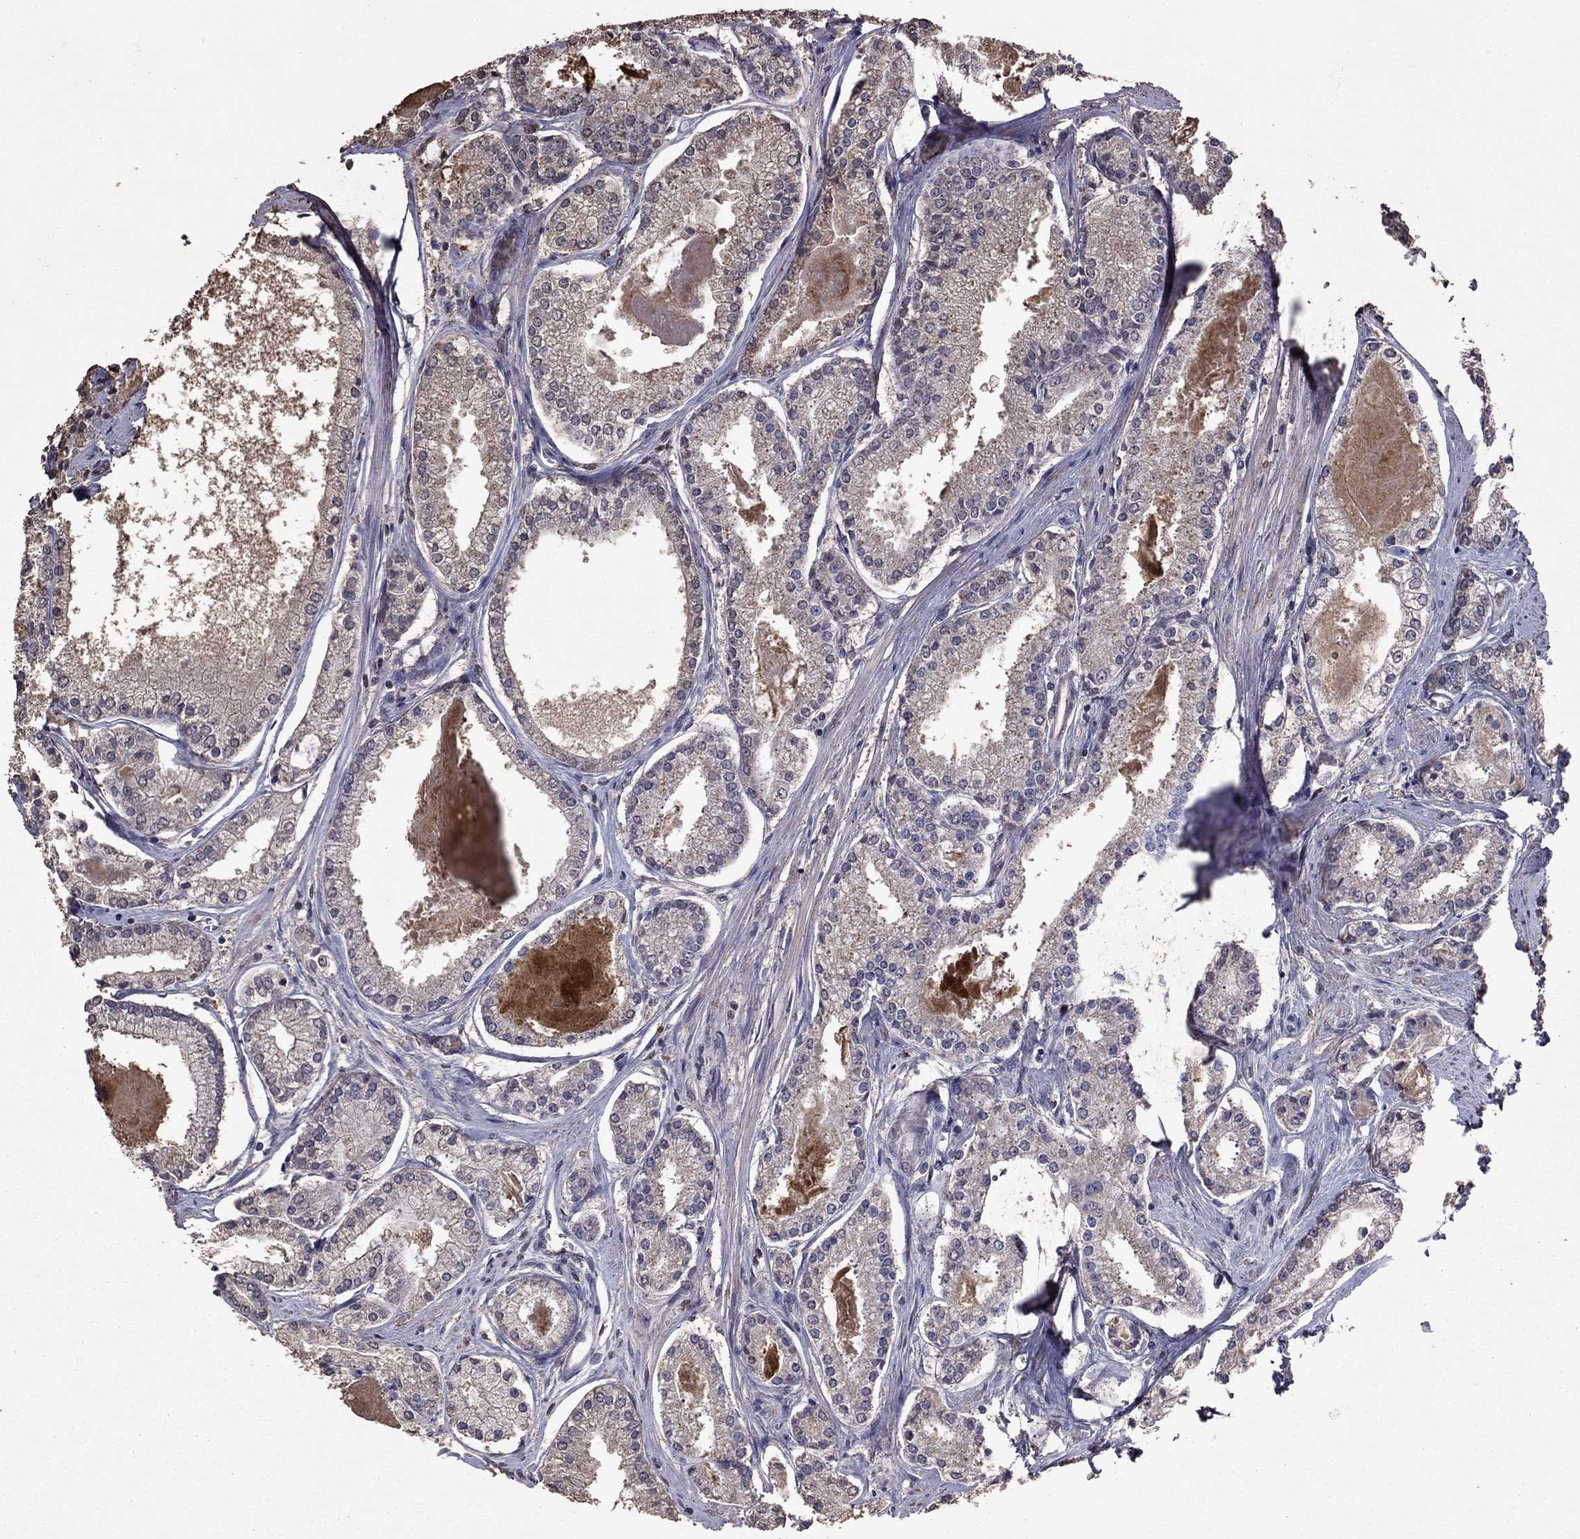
{"staining": {"intensity": "negative", "quantity": "none", "location": "none"}, "tissue": "prostate cancer", "cell_type": "Tumor cells", "image_type": "cancer", "snomed": [{"axis": "morphology", "description": "Adenocarcinoma, NOS"}, {"axis": "topography", "description": "Prostate"}], "caption": "High power microscopy photomicrograph of an immunohistochemistry (IHC) image of prostate cancer, revealing no significant staining in tumor cells.", "gene": "SERPINA5", "patient": {"sex": "male", "age": 72}}